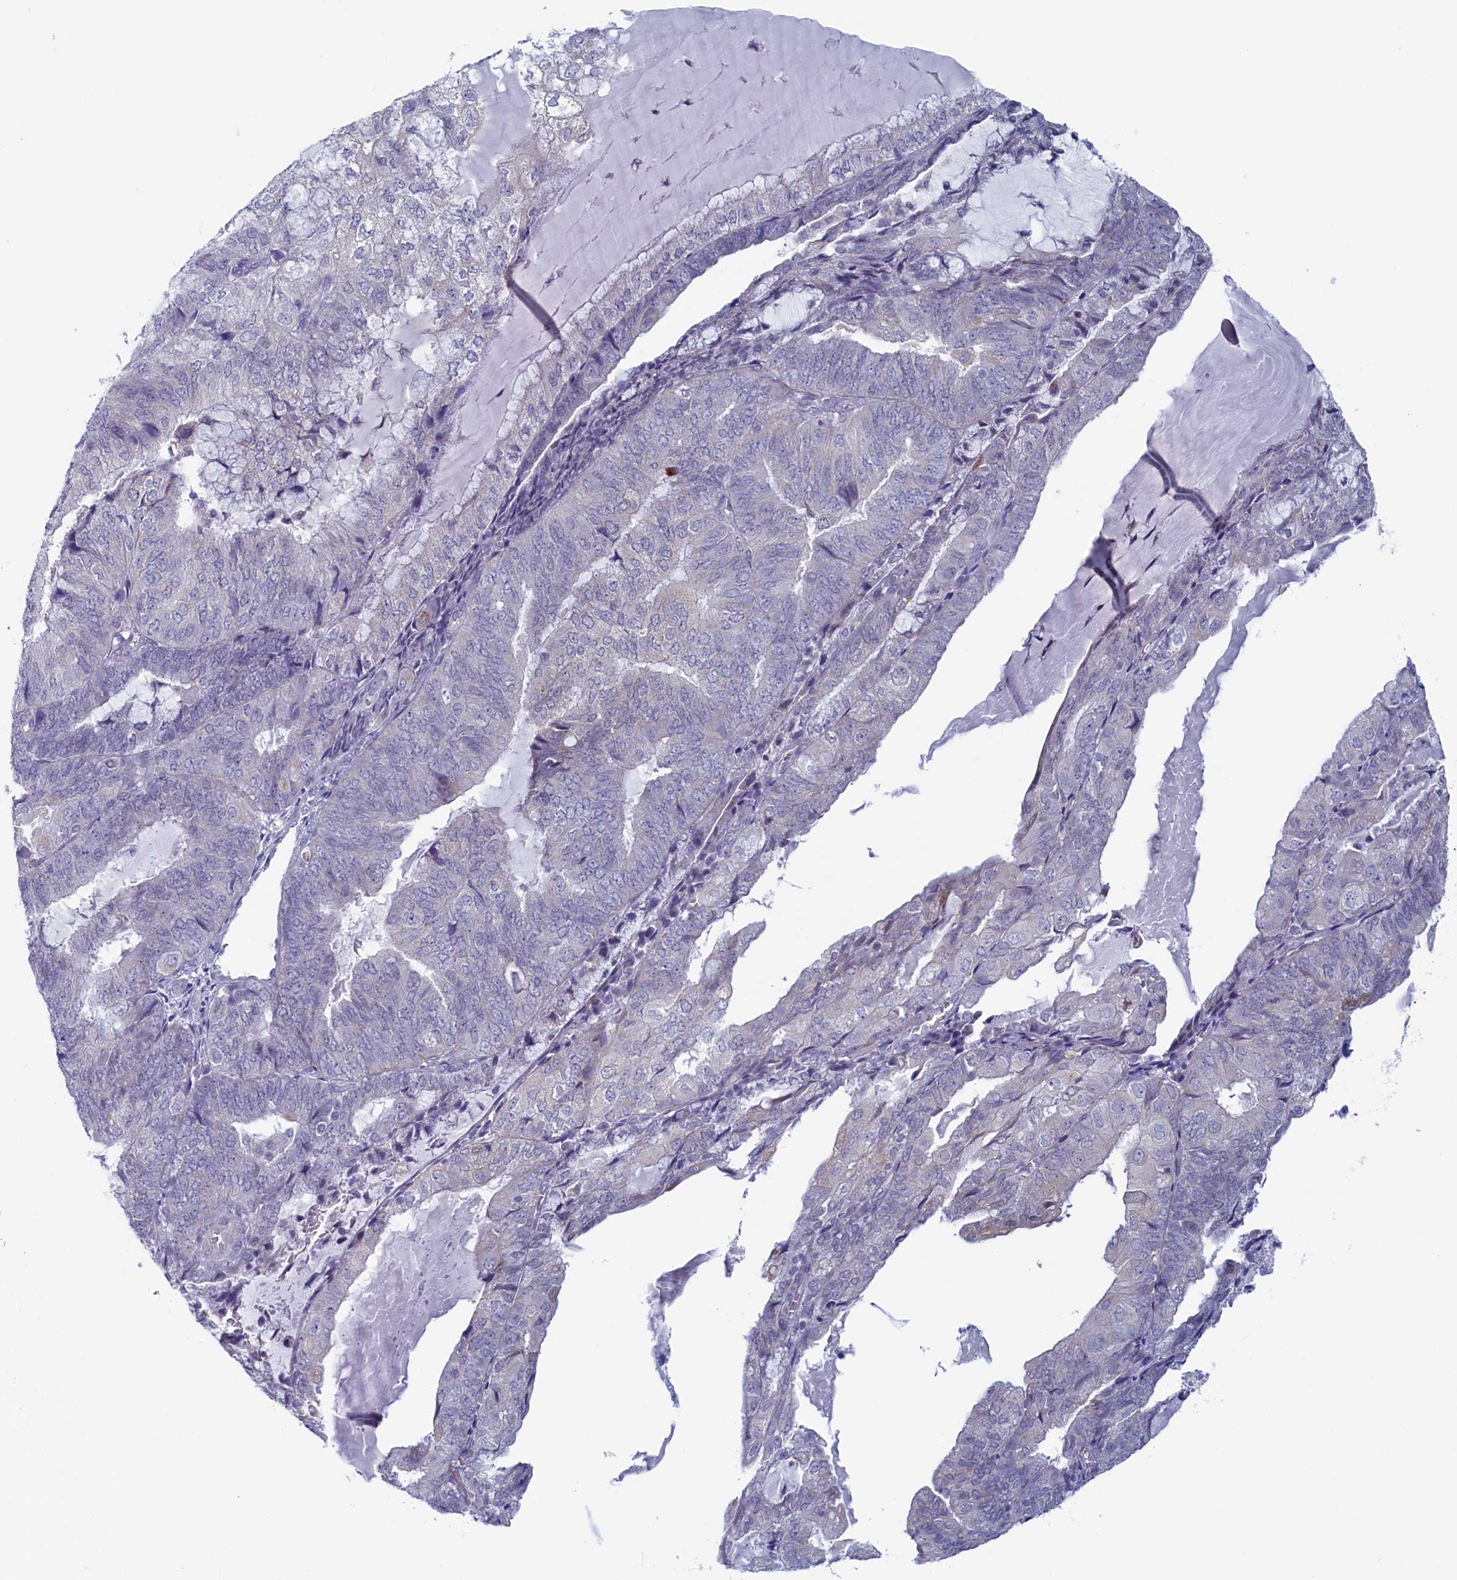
{"staining": {"intensity": "negative", "quantity": "none", "location": "none"}, "tissue": "endometrial cancer", "cell_type": "Tumor cells", "image_type": "cancer", "snomed": [{"axis": "morphology", "description": "Adenocarcinoma, NOS"}, {"axis": "topography", "description": "Endometrium"}], "caption": "Adenocarcinoma (endometrial) was stained to show a protein in brown. There is no significant expression in tumor cells. Nuclei are stained in blue.", "gene": "WDR76", "patient": {"sex": "female", "age": 81}}